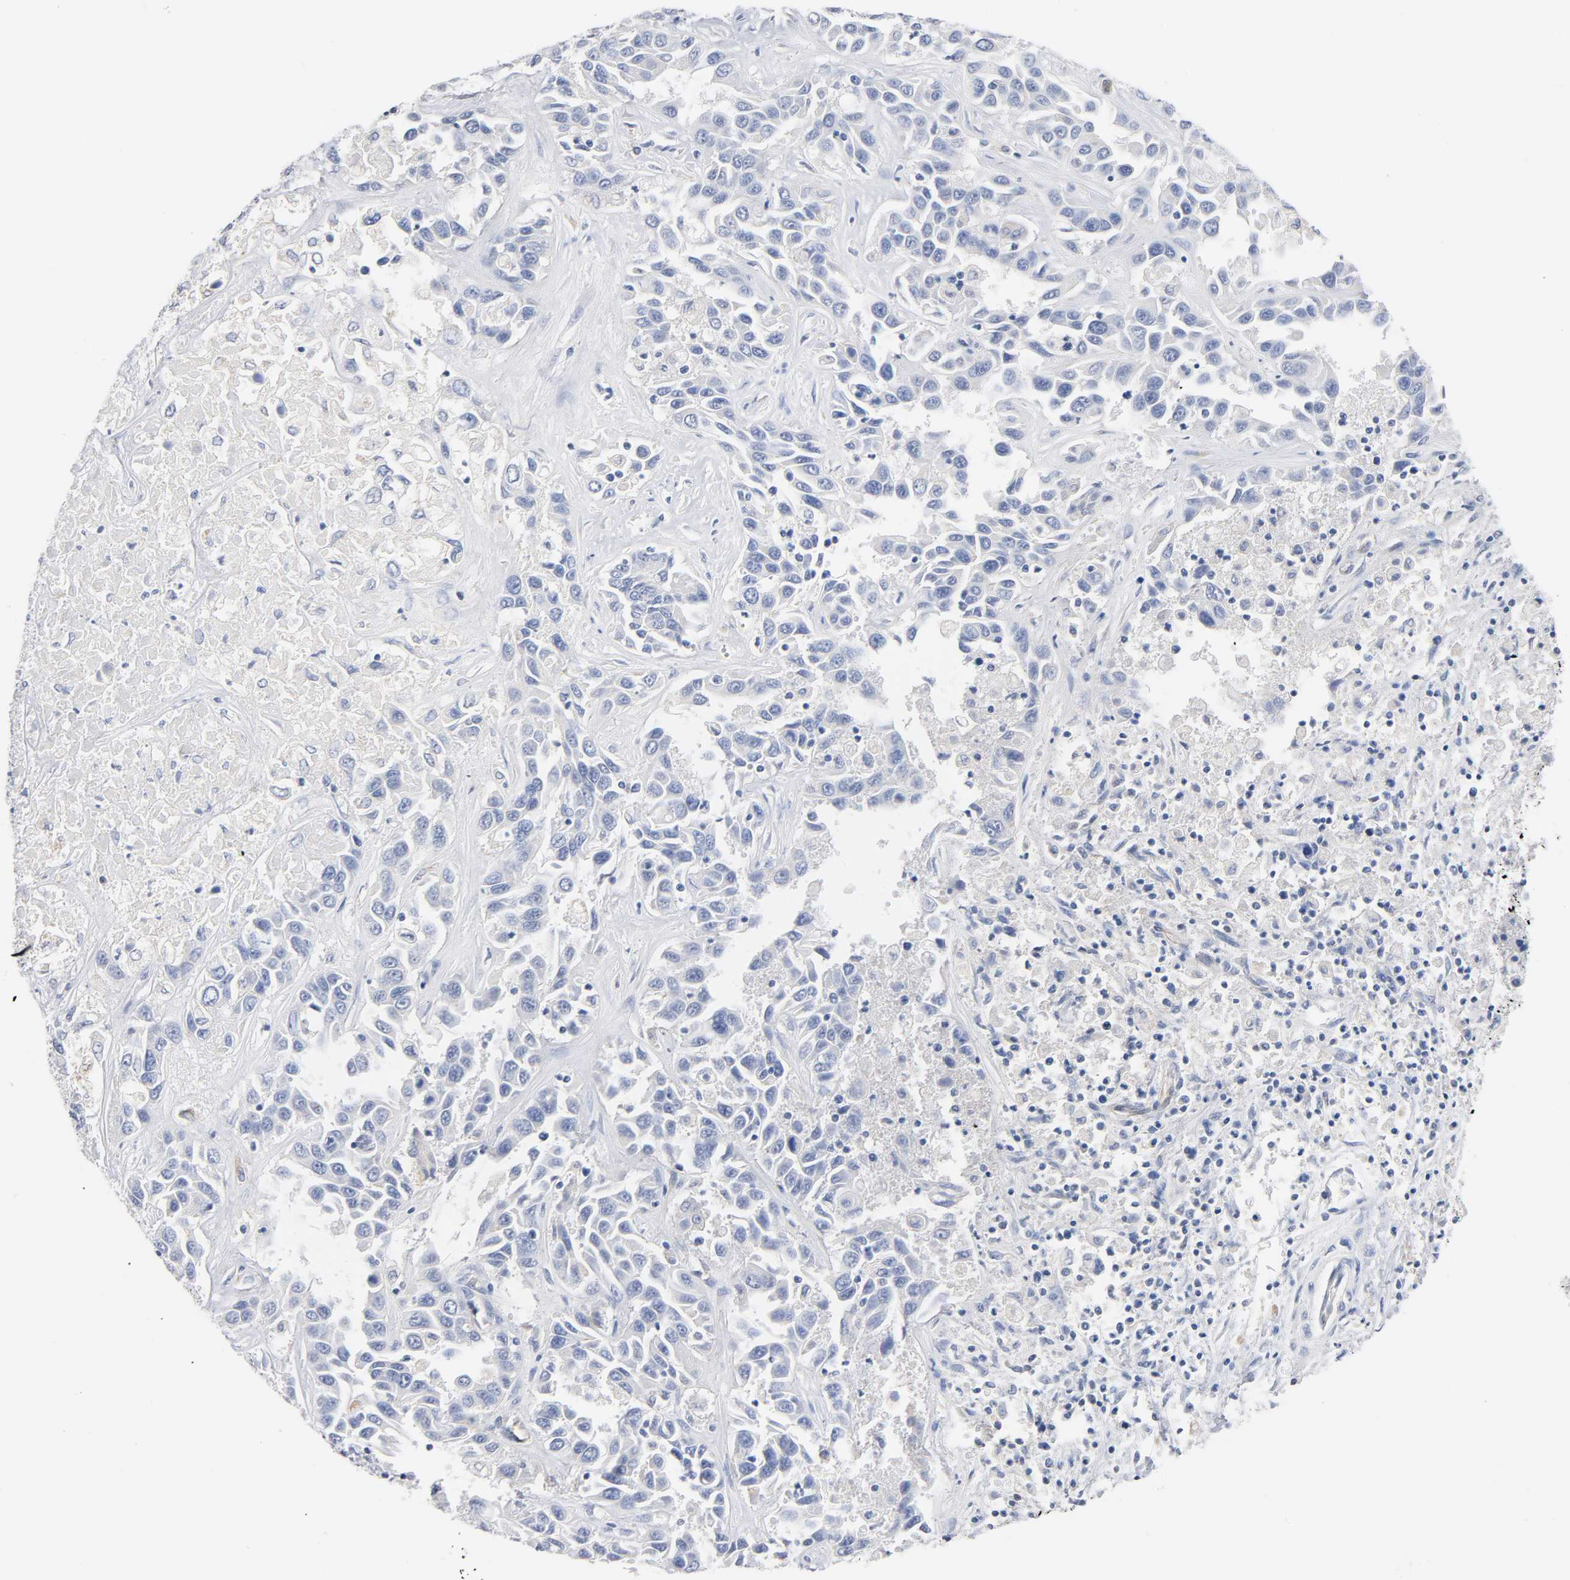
{"staining": {"intensity": "negative", "quantity": "none", "location": "none"}, "tissue": "liver cancer", "cell_type": "Tumor cells", "image_type": "cancer", "snomed": [{"axis": "morphology", "description": "Cholangiocarcinoma"}, {"axis": "topography", "description": "Liver"}], "caption": "The IHC image has no significant expression in tumor cells of liver cancer tissue.", "gene": "MALT1", "patient": {"sex": "female", "age": 52}}